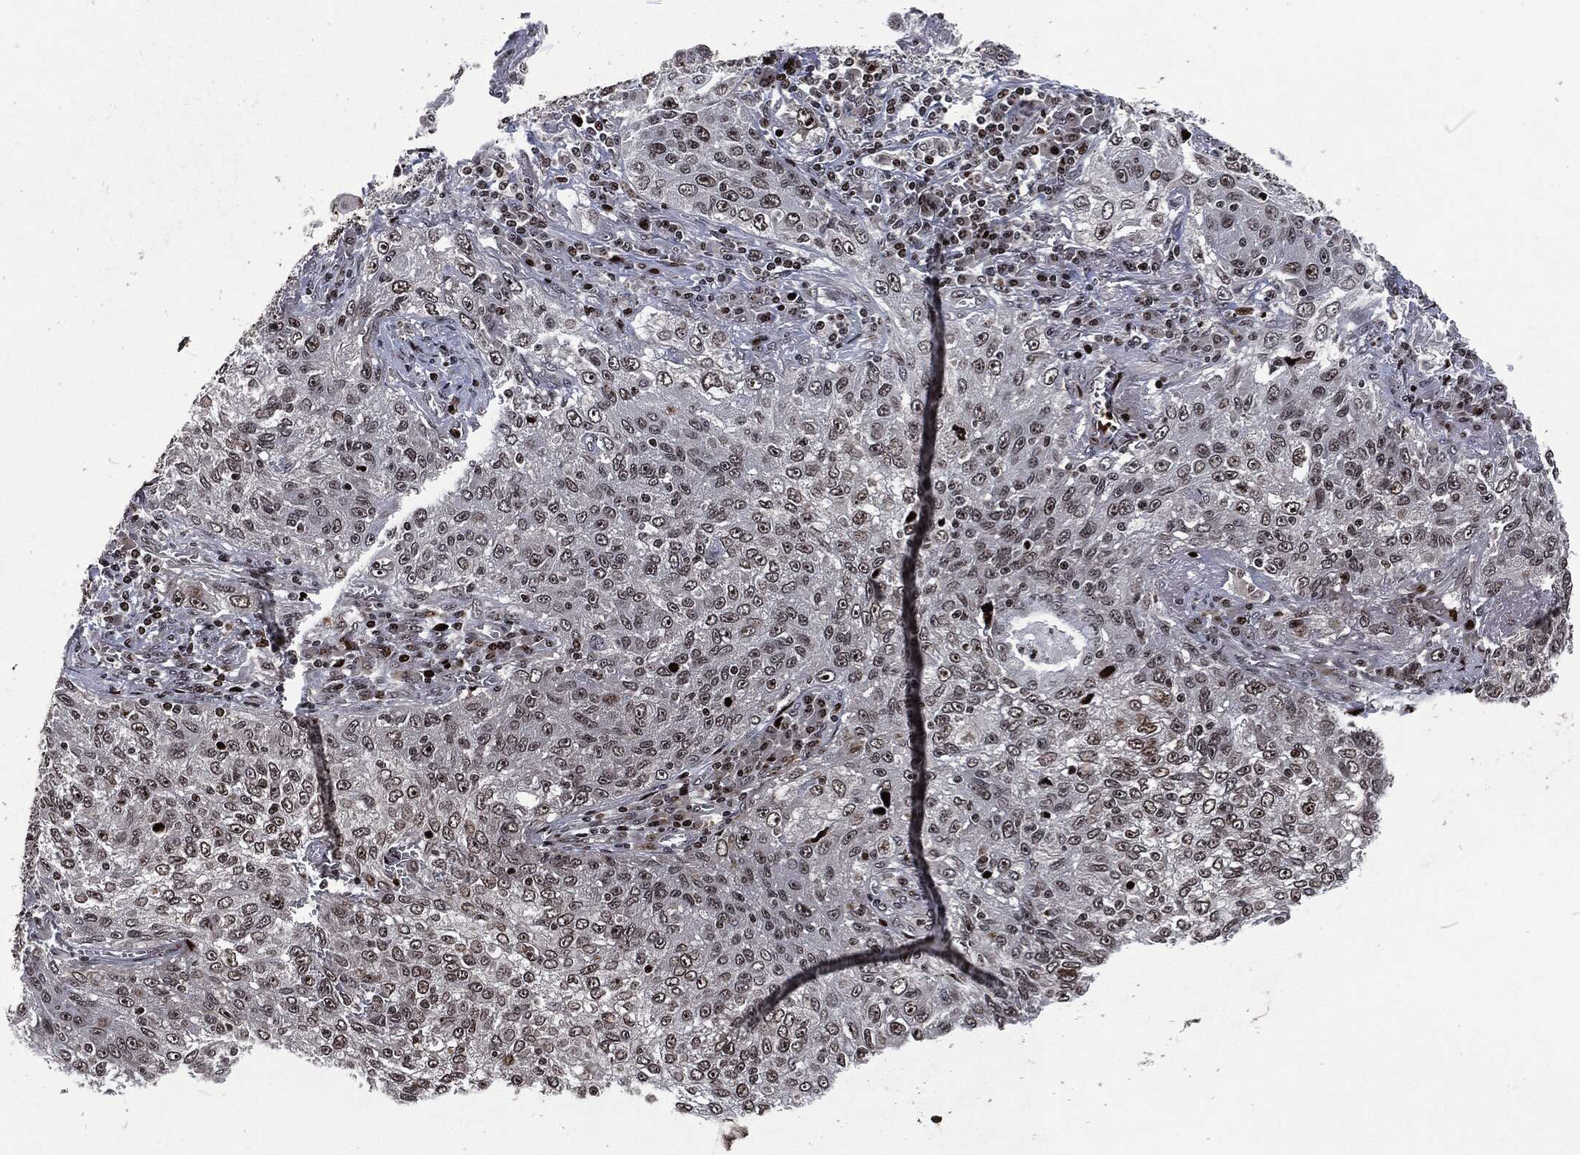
{"staining": {"intensity": "moderate", "quantity": "<25%", "location": "nuclear"}, "tissue": "lung cancer", "cell_type": "Tumor cells", "image_type": "cancer", "snomed": [{"axis": "morphology", "description": "Squamous cell carcinoma, NOS"}, {"axis": "topography", "description": "Lung"}], "caption": "This histopathology image shows lung cancer (squamous cell carcinoma) stained with immunohistochemistry (IHC) to label a protein in brown. The nuclear of tumor cells show moderate positivity for the protein. Nuclei are counter-stained blue.", "gene": "EGFR", "patient": {"sex": "female", "age": 69}}